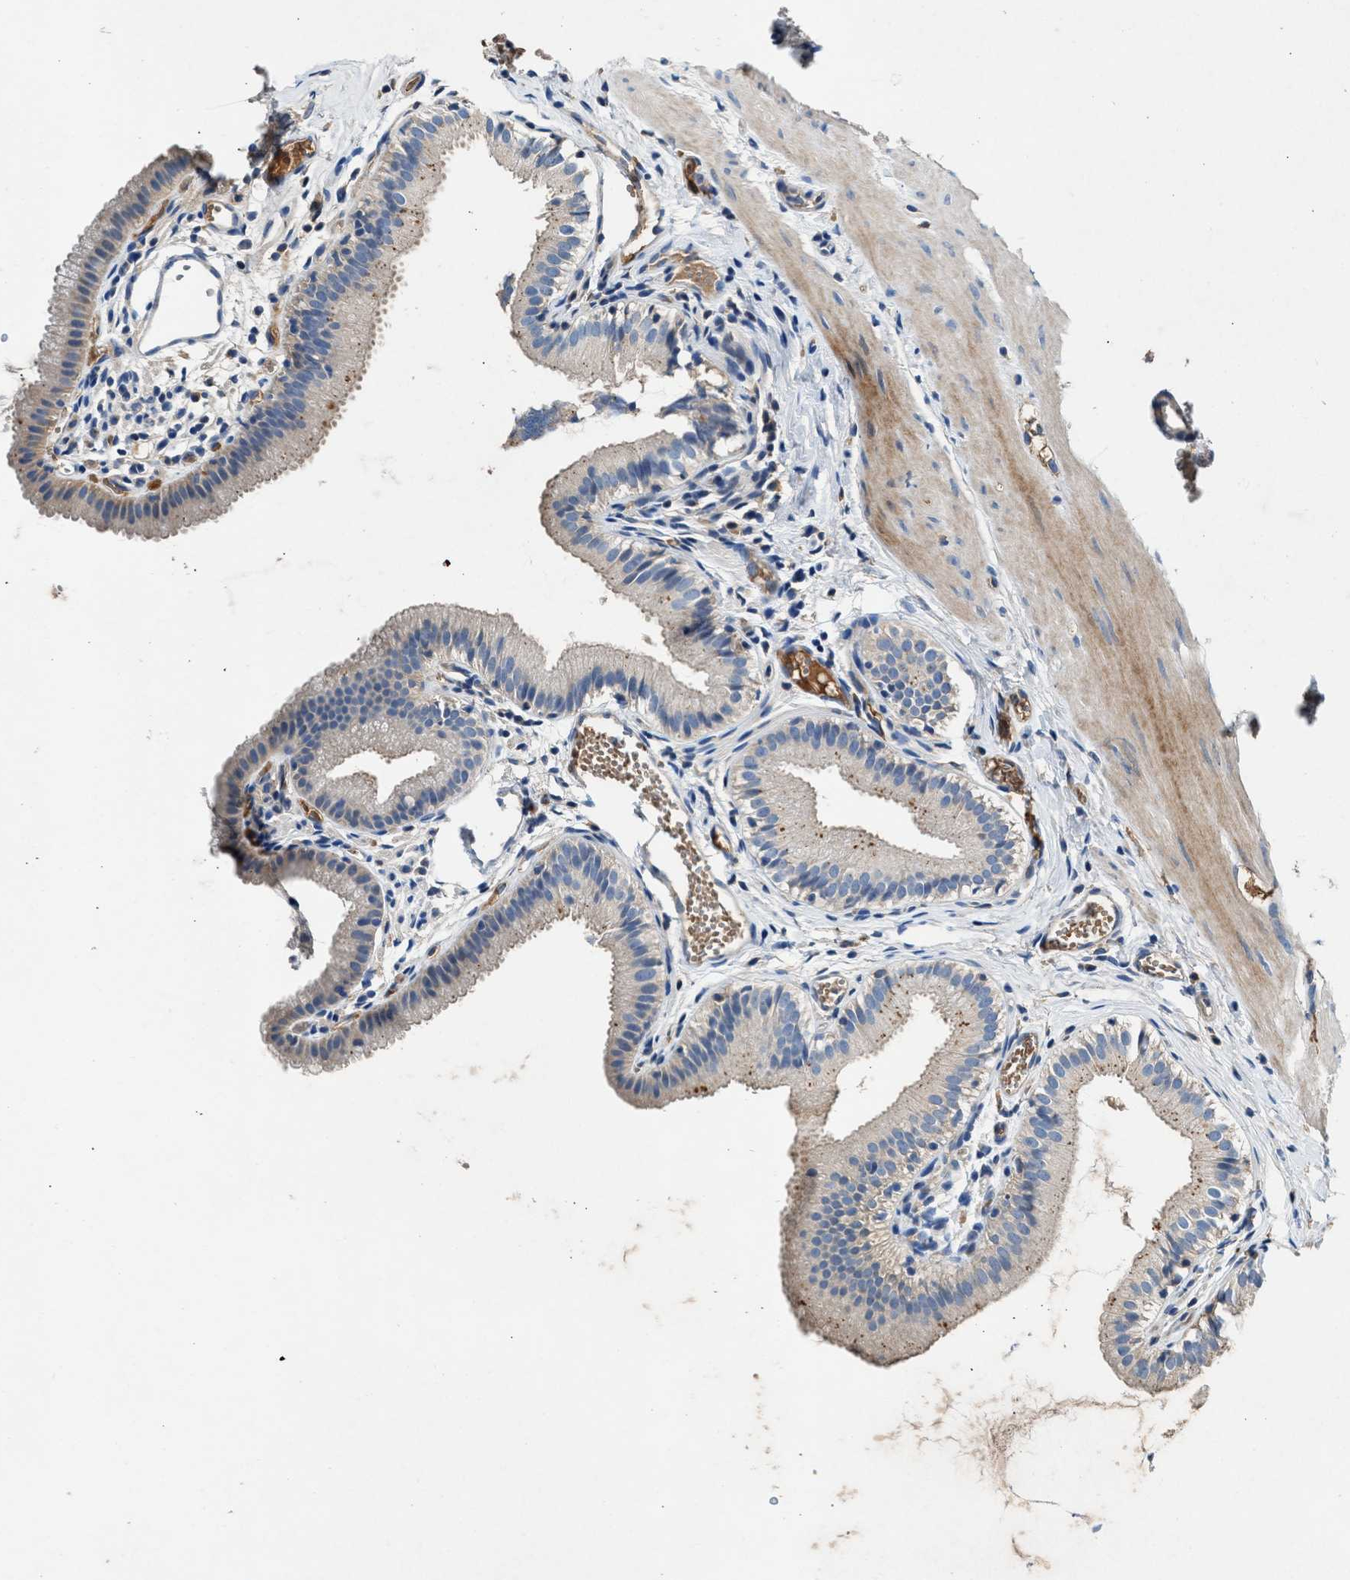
{"staining": {"intensity": "moderate", "quantity": "25%-75%", "location": "cytoplasmic/membranous"}, "tissue": "gallbladder", "cell_type": "Glandular cells", "image_type": "normal", "snomed": [{"axis": "morphology", "description": "Normal tissue, NOS"}, {"axis": "topography", "description": "Gallbladder"}], "caption": "Immunohistochemistry (DAB (3,3'-diaminobenzidine)) staining of normal human gallbladder displays moderate cytoplasmic/membranous protein staining in about 25%-75% of glandular cells.", "gene": "RWDD2B", "patient": {"sex": "female", "age": 26}}